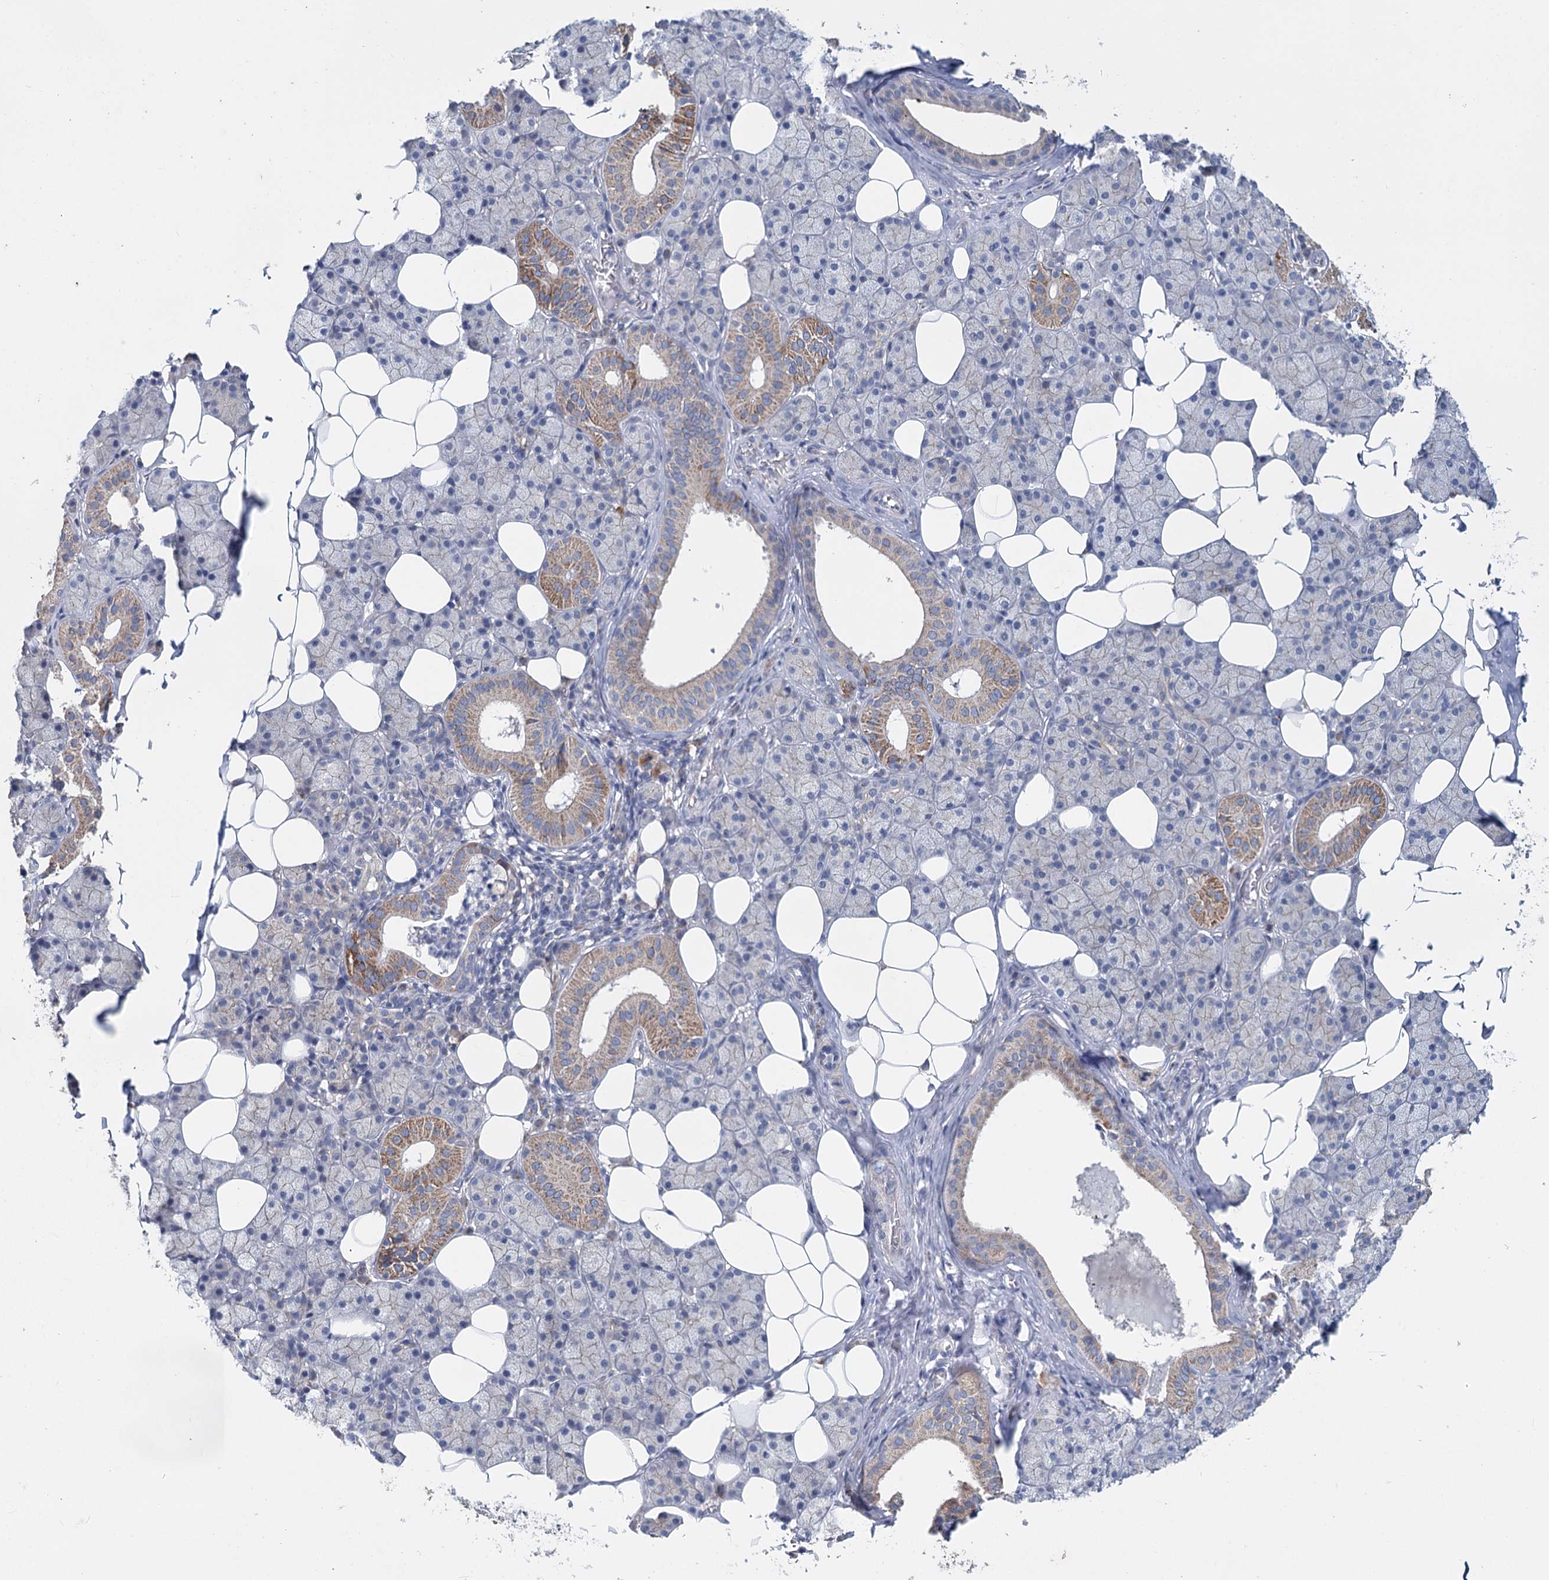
{"staining": {"intensity": "moderate", "quantity": "<25%", "location": "cytoplasmic/membranous"}, "tissue": "salivary gland", "cell_type": "Glandular cells", "image_type": "normal", "snomed": [{"axis": "morphology", "description": "Normal tissue, NOS"}, {"axis": "topography", "description": "Salivary gland"}], "caption": "Immunohistochemical staining of unremarkable human salivary gland exhibits <25% levels of moderate cytoplasmic/membranous protein staining in approximately <25% of glandular cells. The staining is performed using DAB brown chromogen to label protein expression. The nuclei are counter-stained blue using hematoxylin.", "gene": "ANKRD16", "patient": {"sex": "female", "age": 33}}